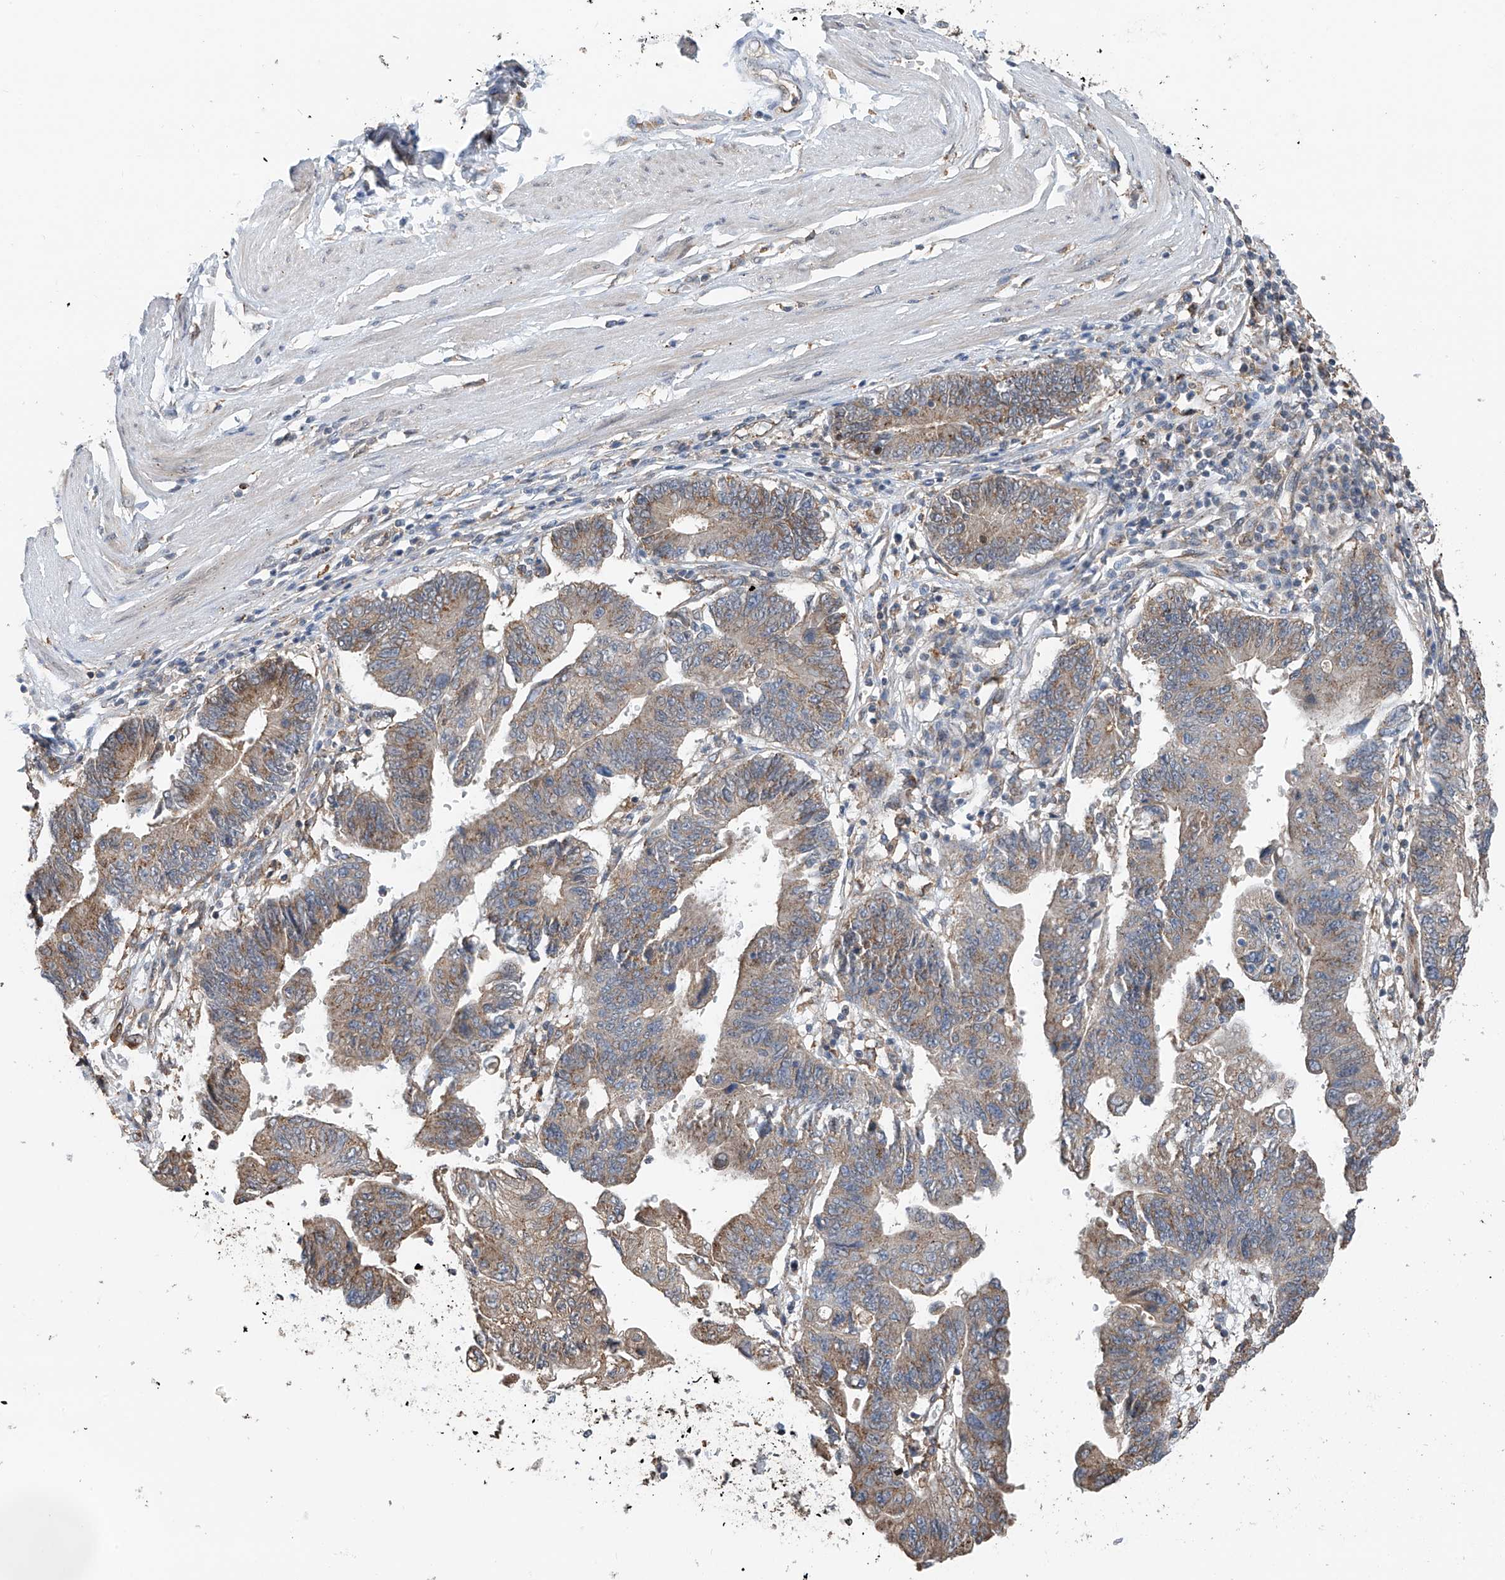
{"staining": {"intensity": "moderate", "quantity": ">75%", "location": "cytoplasmic/membranous"}, "tissue": "stomach cancer", "cell_type": "Tumor cells", "image_type": "cancer", "snomed": [{"axis": "morphology", "description": "Adenocarcinoma, NOS"}, {"axis": "topography", "description": "Stomach"}], "caption": "This is a micrograph of IHC staining of stomach adenocarcinoma, which shows moderate positivity in the cytoplasmic/membranous of tumor cells.", "gene": "ZNF189", "patient": {"sex": "male", "age": 59}}